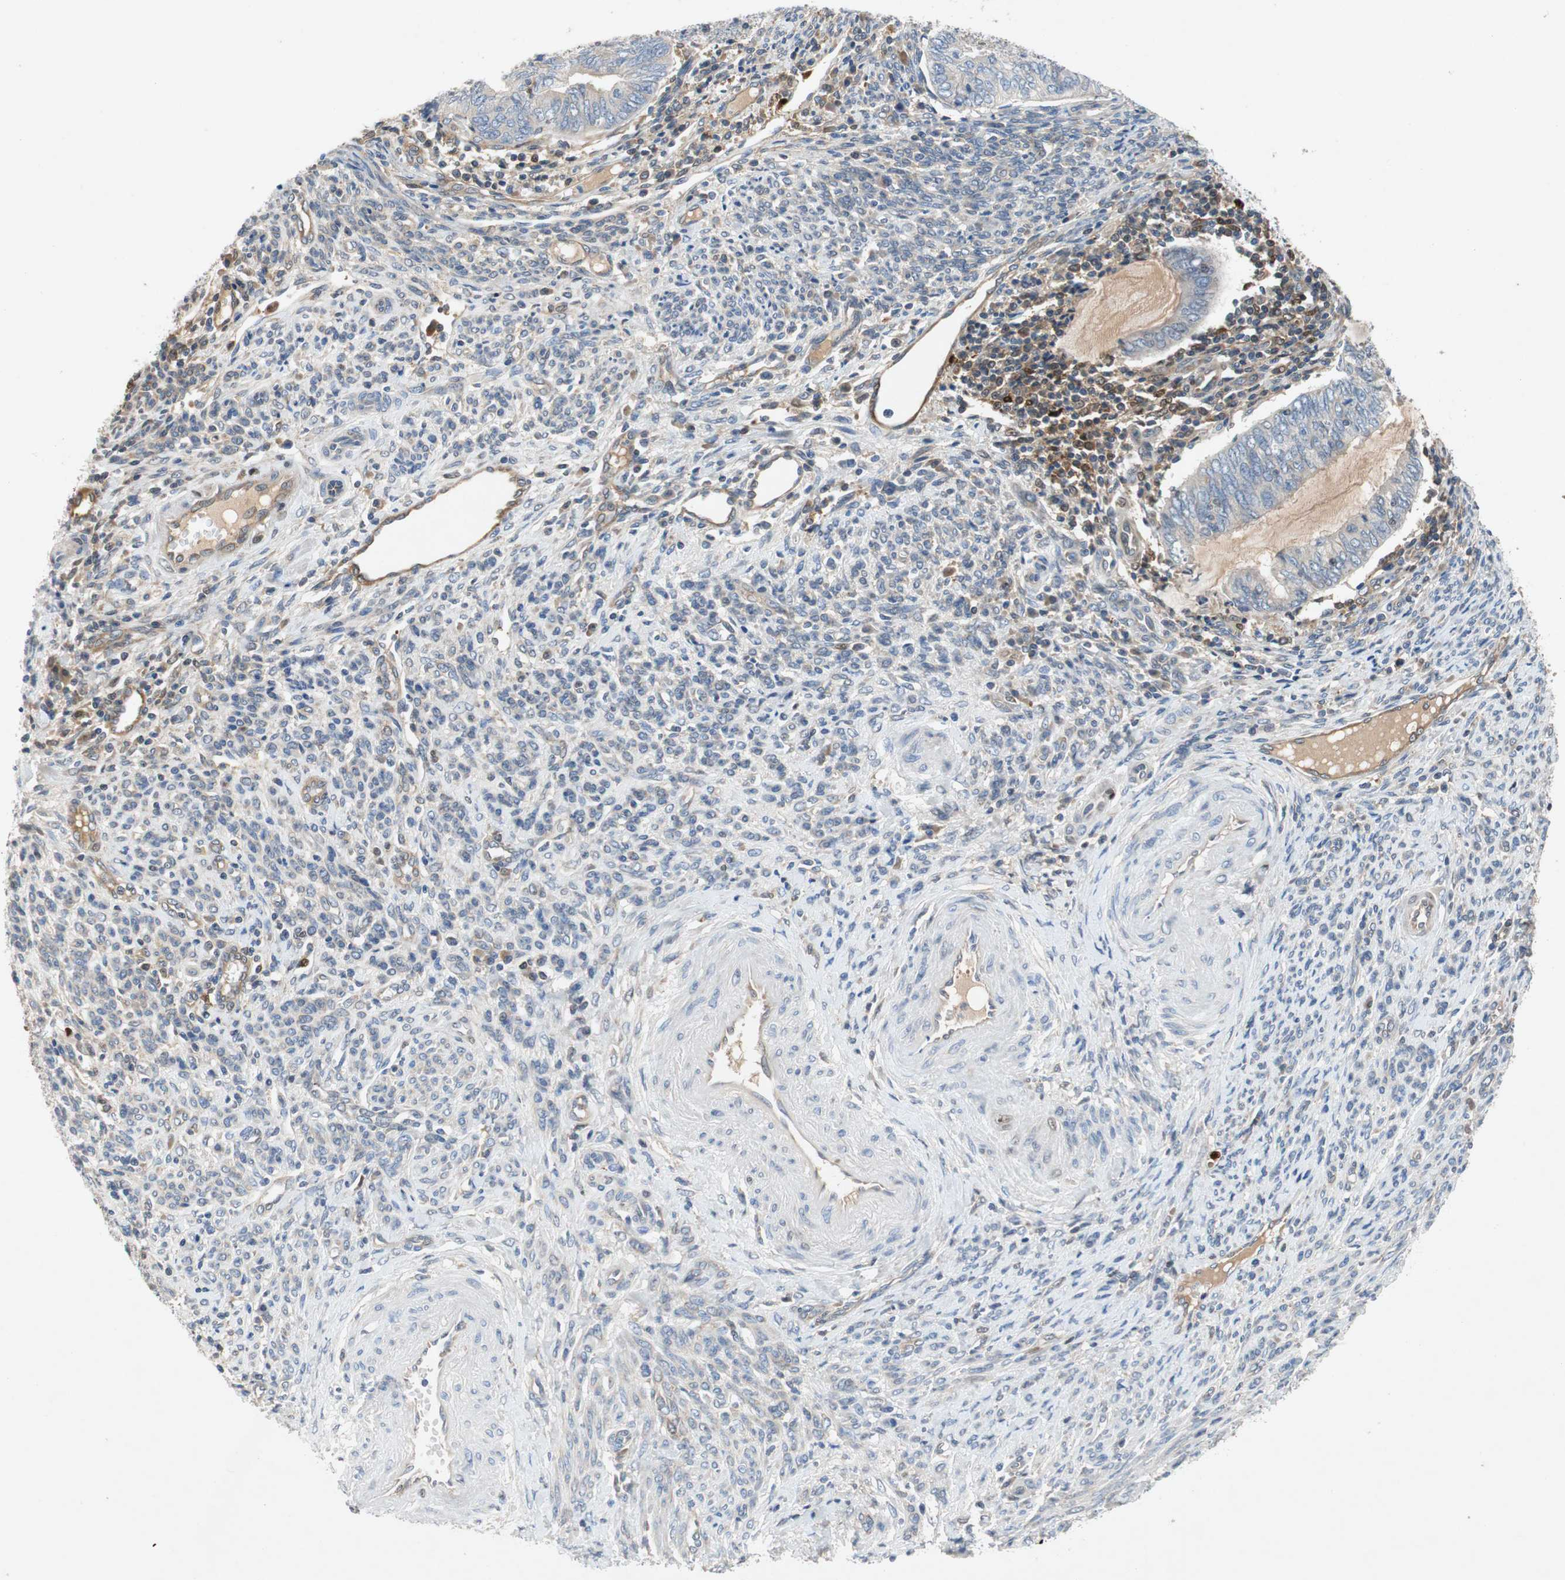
{"staining": {"intensity": "negative", "quantity": "none", "location": "none"}, "tissue": "endometrial cancer", "cell_type": "Tumor cells", "image_type": "cancer", "snomed": [{"axis": "morphology", "description": "Adenocarcinoma, NOS"}, {"axis": "topography", "description": "Uterus"}, {"axis": "topography", "description": "Endometrium"}], "caption": "A micrograph of human endometrial cancer (adenocarcinoma) is negative for staining in tumor cells.", "gene": "RELB", "patient": {"sex": "female", "age": 70}}